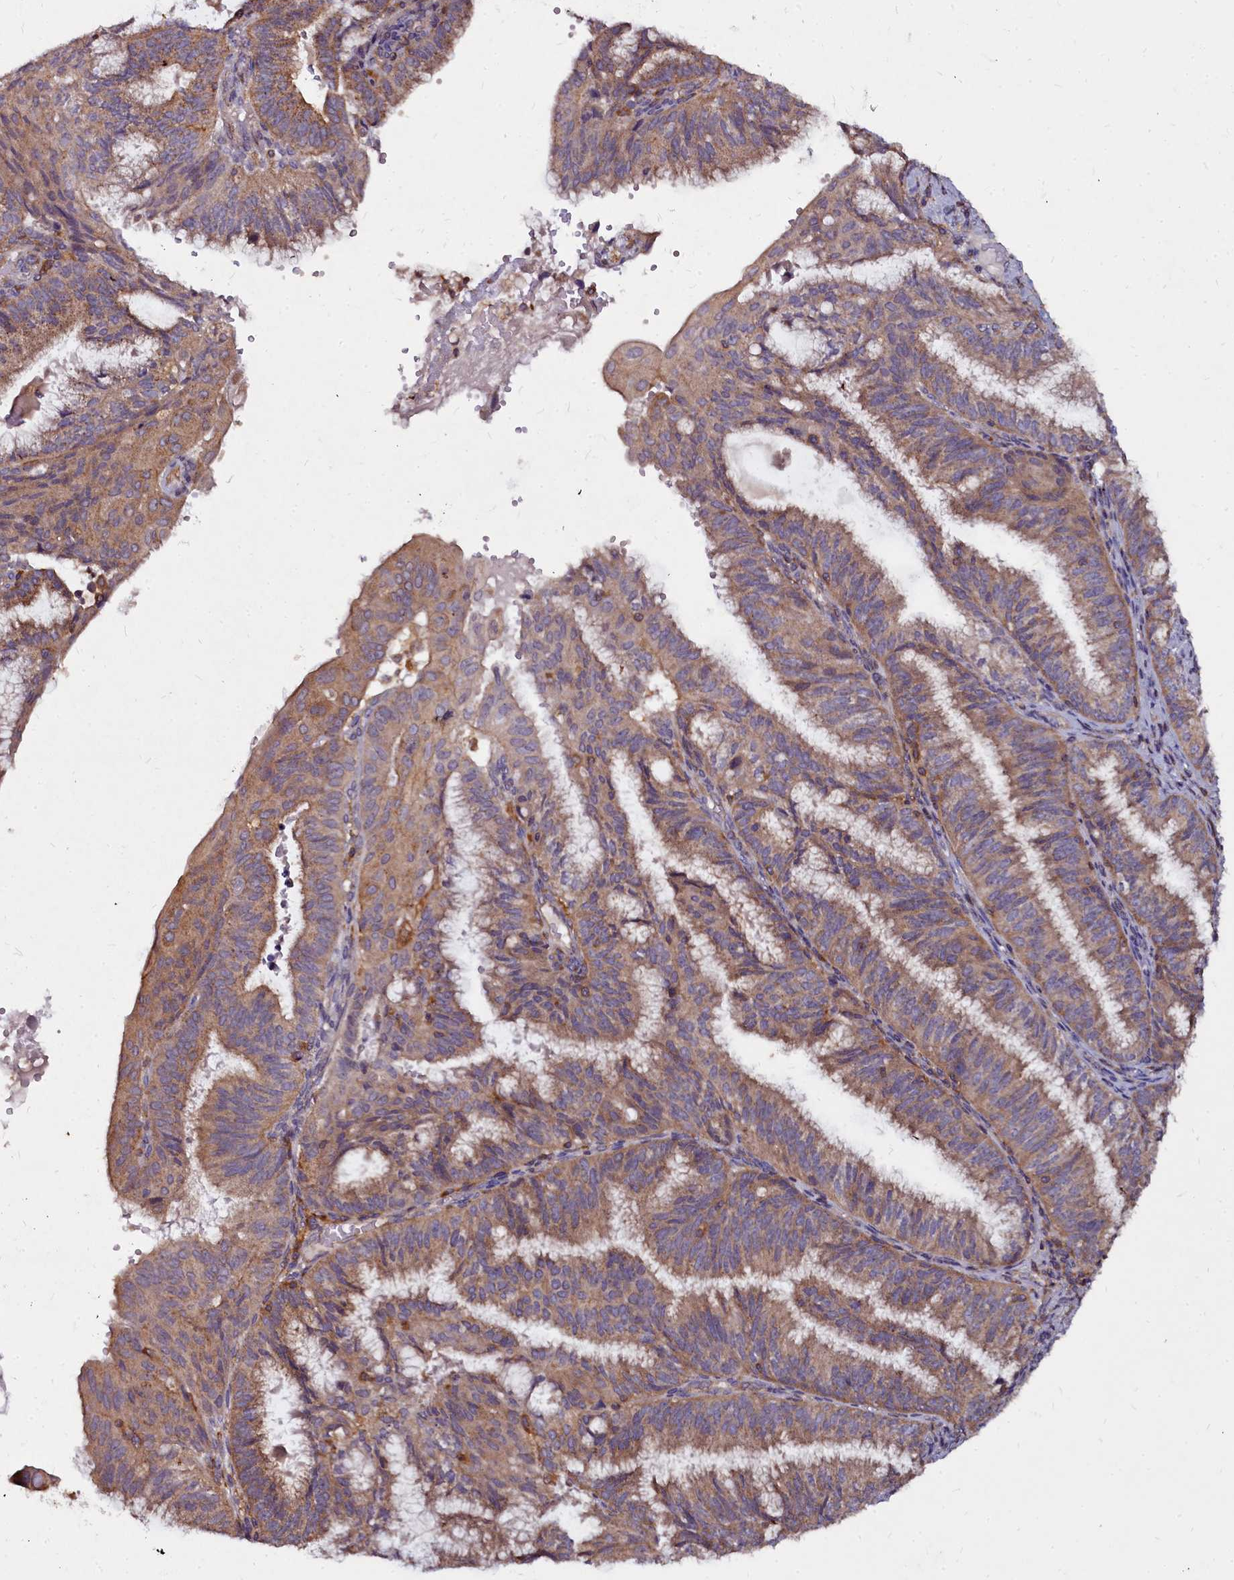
{"staining": {"intensity": "moderate", "quantity": ">75%", "location": "cytoplasmic/membranous"}, "tissue": "endometrial cancer", "cell_type": "Tumor cells", "image_type": "cancer", "snomed": [{"axis": "morphology", "description": "Adenocarcinoma, NOS"}, {"axis": "topography", "description": "Endometrium"}], "caption": "This is an image of immunohistochemistry (IHC) staining of adenocarcinoma (endometrial), which shows moderate positivity in the cytoplasmic/membranous of tumor cells.", "gene": "NCKAP1L", "patient": {"sex": "female", "age": 49}}